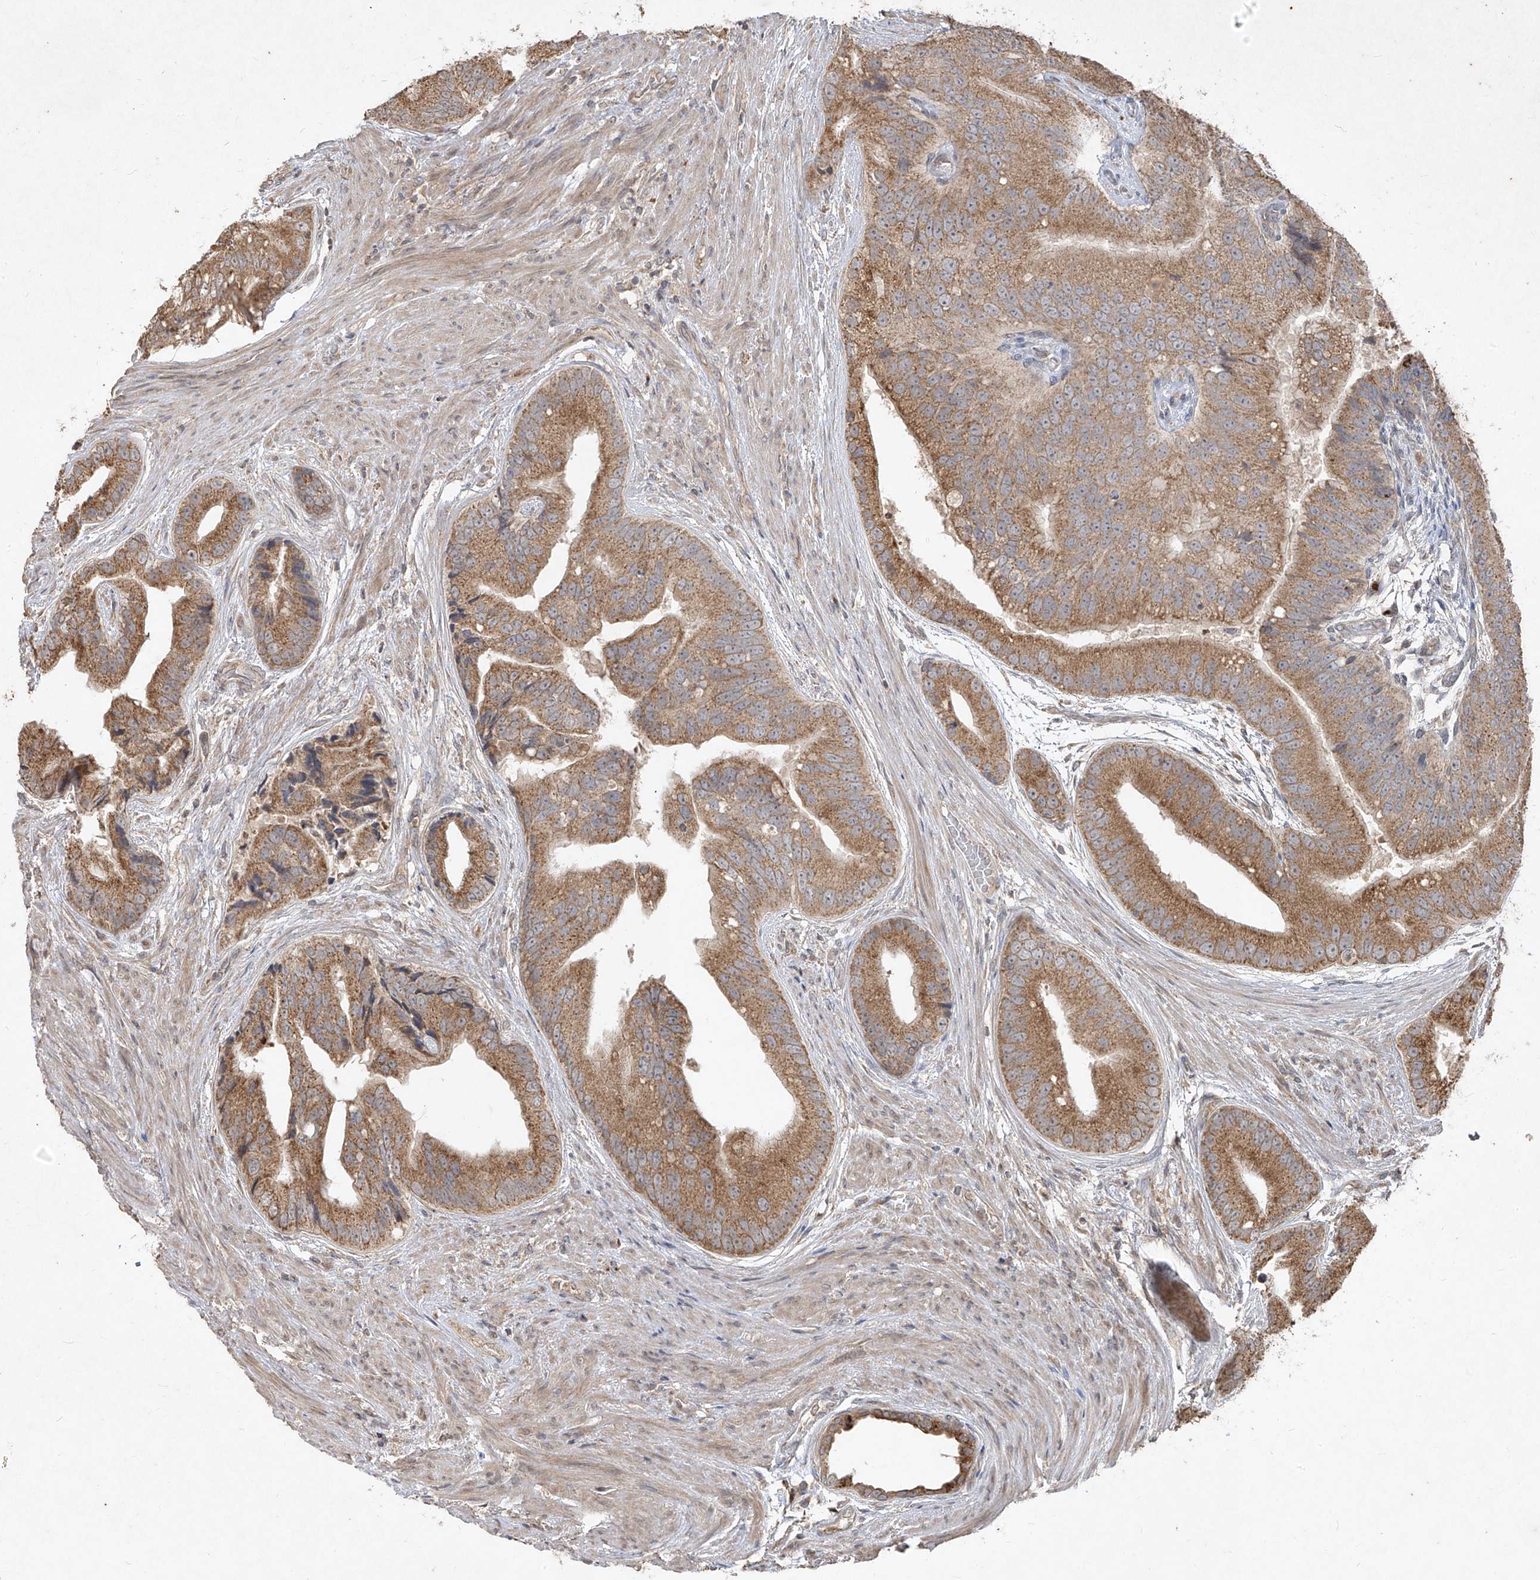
{"staining": {"intensity": "moderate", "quantity": ">75%", "location": "cytoplasmic/membranous"}, "tissue": "prostate cancer", "cell_type": "Tumor cells", "image_type": "cancer", "snomed": [{"axis": "morphology", "description": "Adenocarcinoma, High grade"}, {"axis": "topography", "description": "Prostate"}], "caption": "This histopathology image demonstrates immunohistochemistry staining of prostate cancer (high-grade adenocarcinoma), with medium moderate cytoplasmic/membranous staining in approximately >75% of tumor cells.", "gene": "ABCD3", "patient": {"sex": "male", "age": 70}}